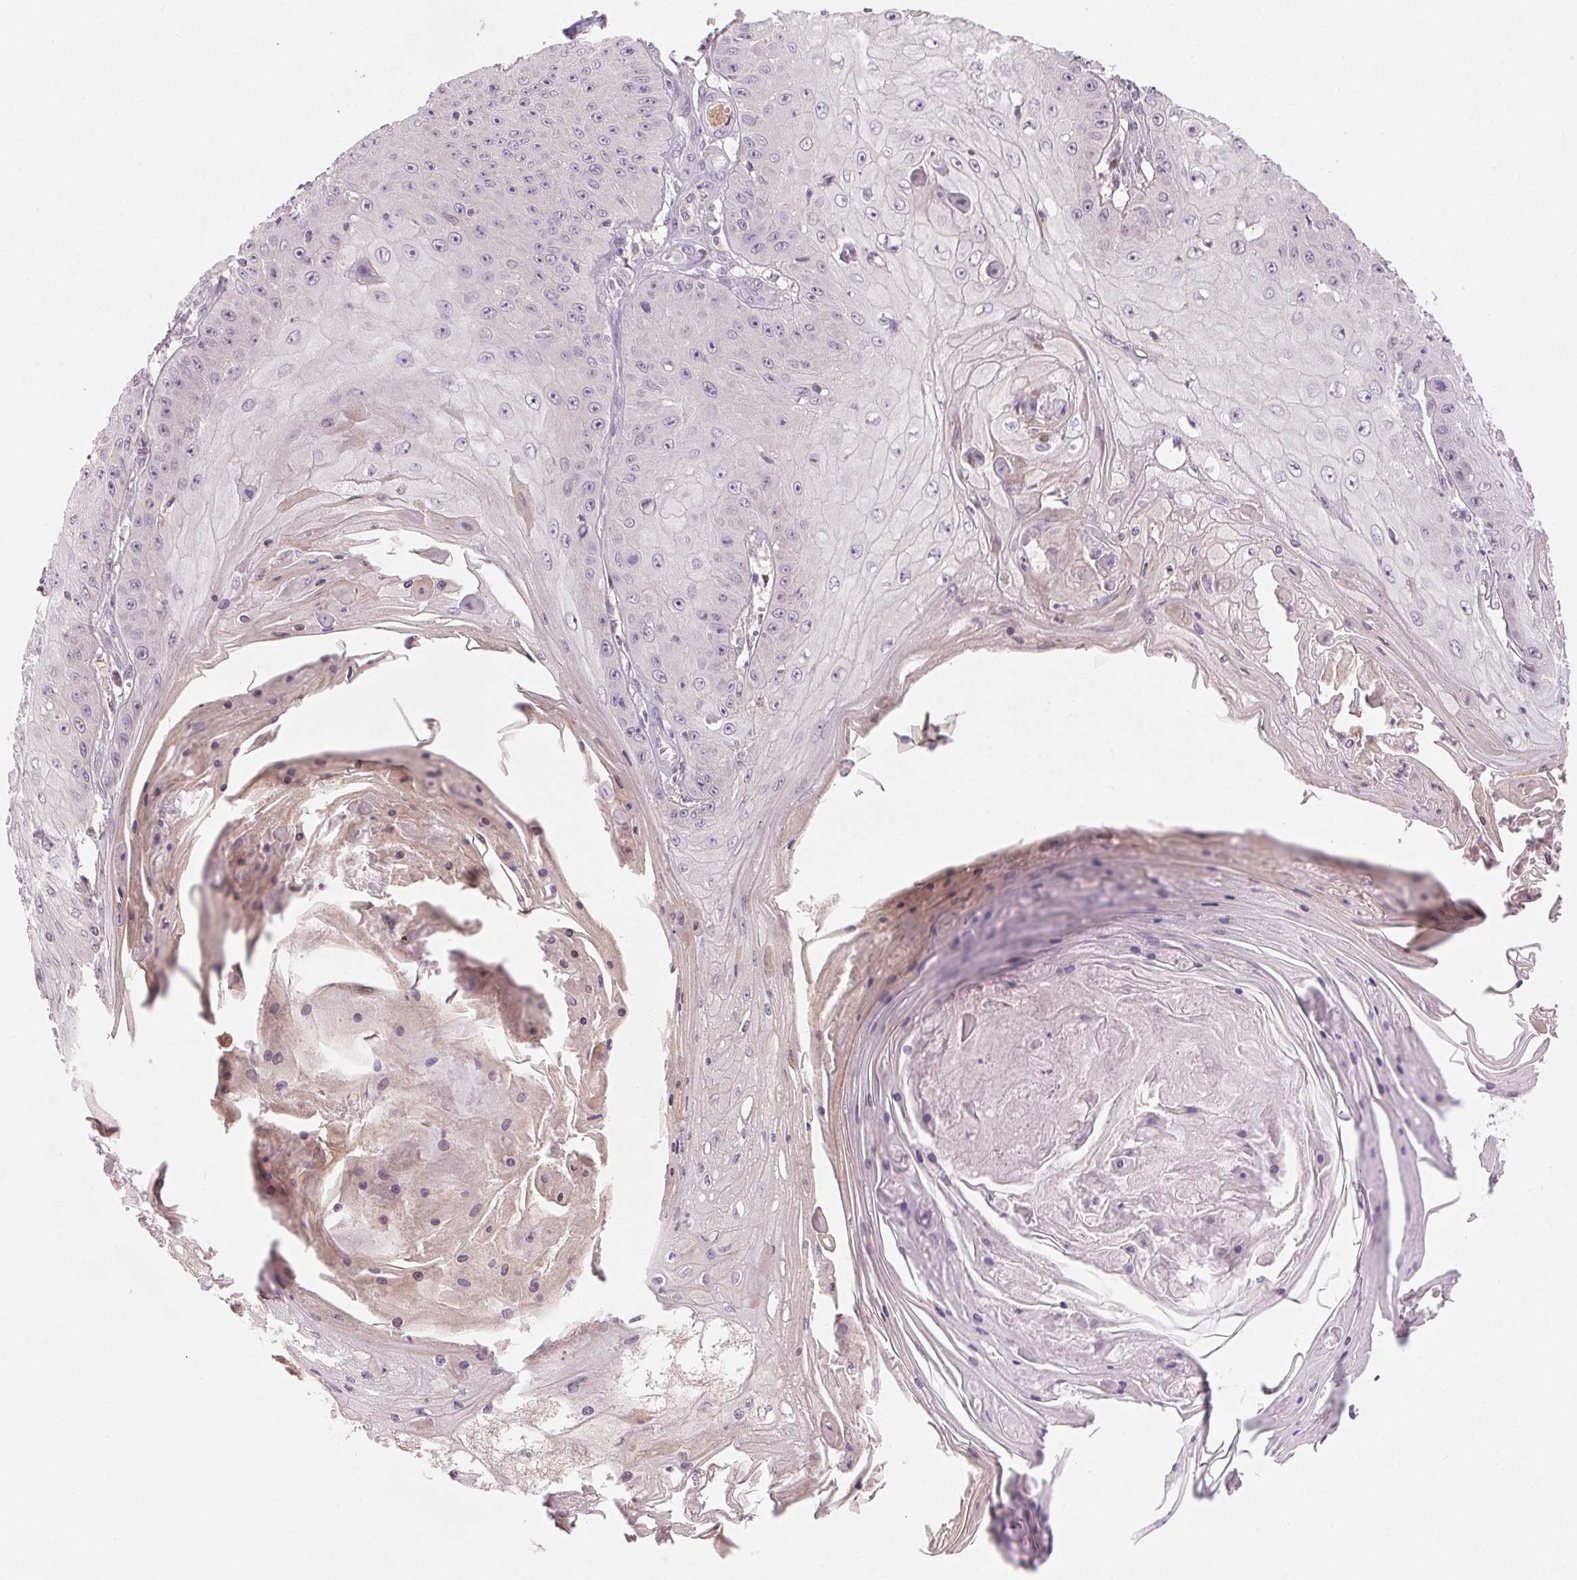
{"staining": {"intensity": "negative", "quantity": "none", "location": "none"}, "tissue": "skin cancer", "cell_type": "Tumor cells", "image_type": "cancer", "snomed": [{"axis": "morphology", "description": "Squamous cell carcinoma, NOS"}, {"axis": "topography", "description": "Skin"}], "caption": "Tumor cells are negative for brown protein staining in squamous cell carcinoma (skin).", "gene": "HHLA2", "patient": {"sex": "male", "age": 70}}